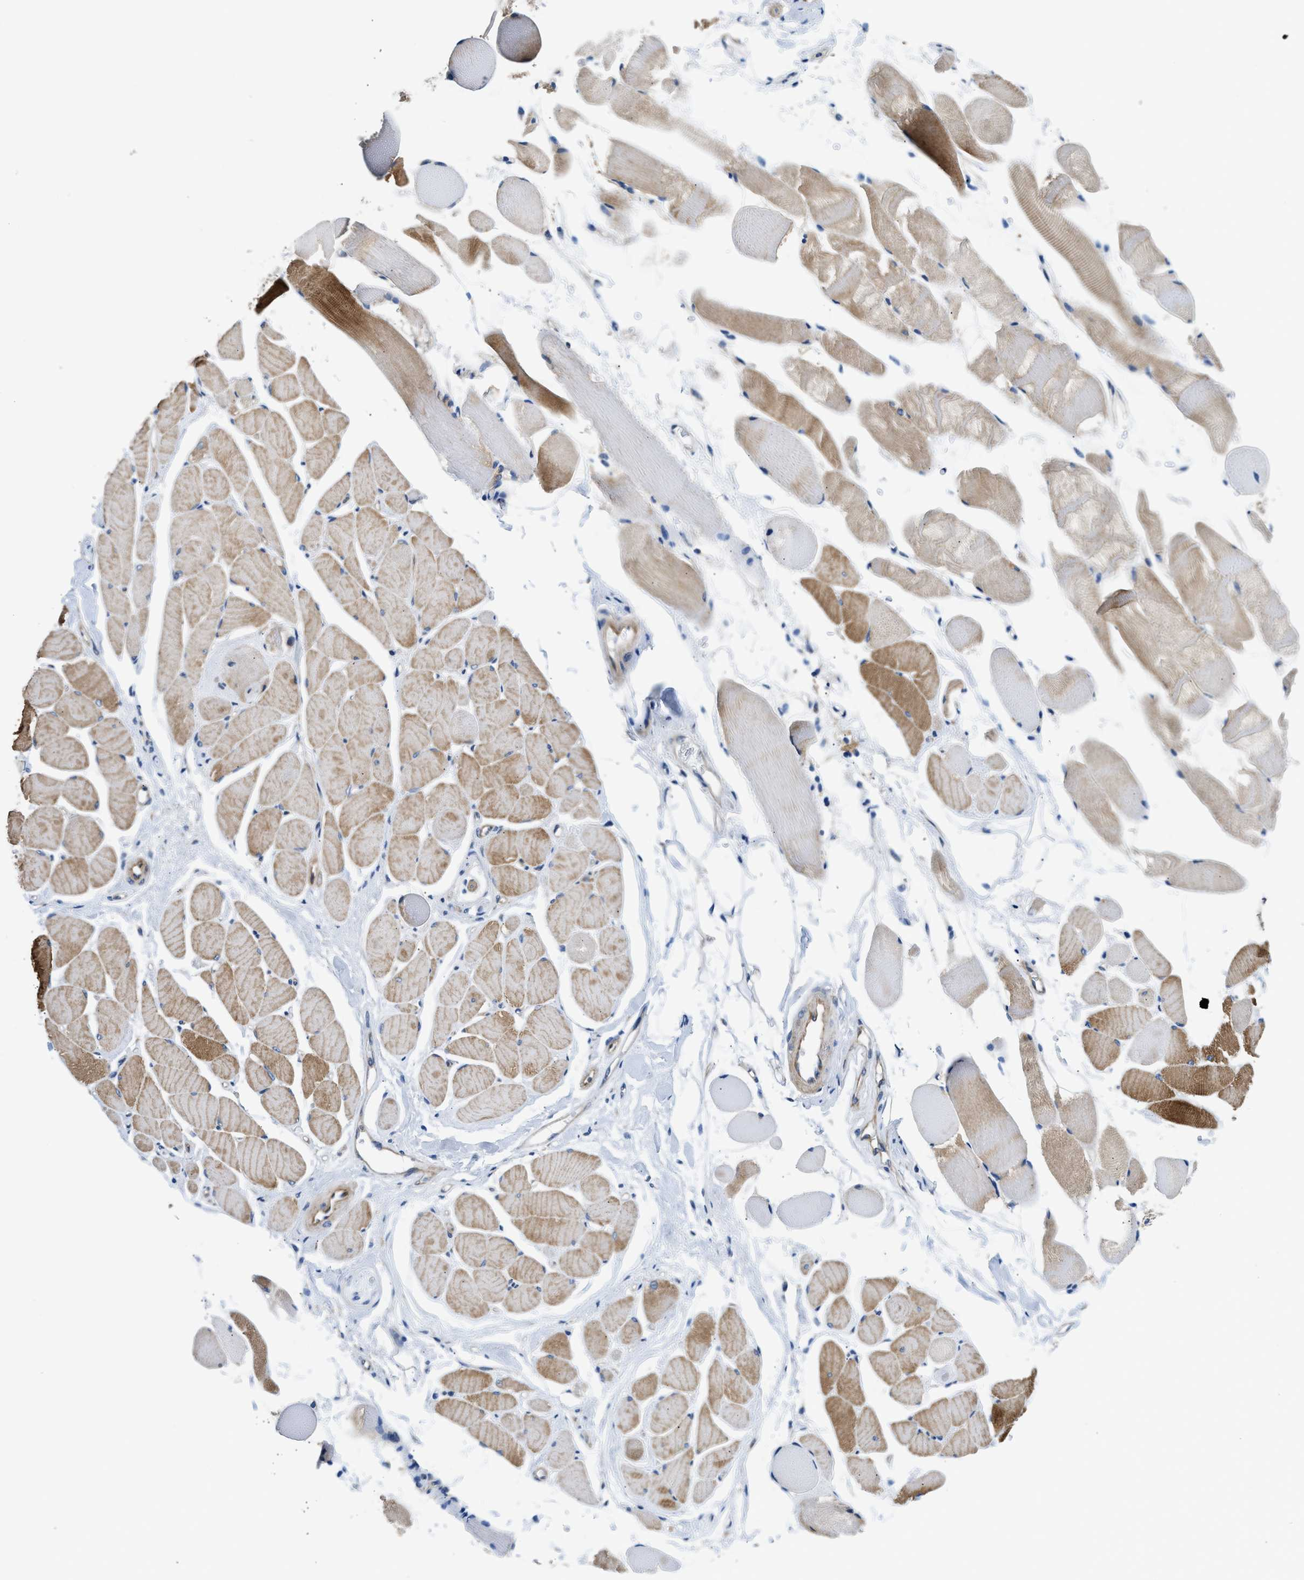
{"staining": {"intensity": "moderate", "quantity": ">75%", "location": "cytoplasmic/membranous"}, "tissue": "skeletal muscle", "cell_type": "Myocytes", "image_type": "normal", "snomed": [{"axis": "morphology", "description": "Normal tissue, NOS"}, {"axis": "topography", "description": "Skeletal muscle"}, {"axis": "topography", "description": "Peripheral nerve tissue"}], "caption": "Approximately >75% of myocytes in benign skeletal muscle display moderate cytoplasmic/membranous protein staining as visualized by brown immunohistochemical staining.", "gene": "LPIN2", "patient": {"sex": "female", "age": 84}}